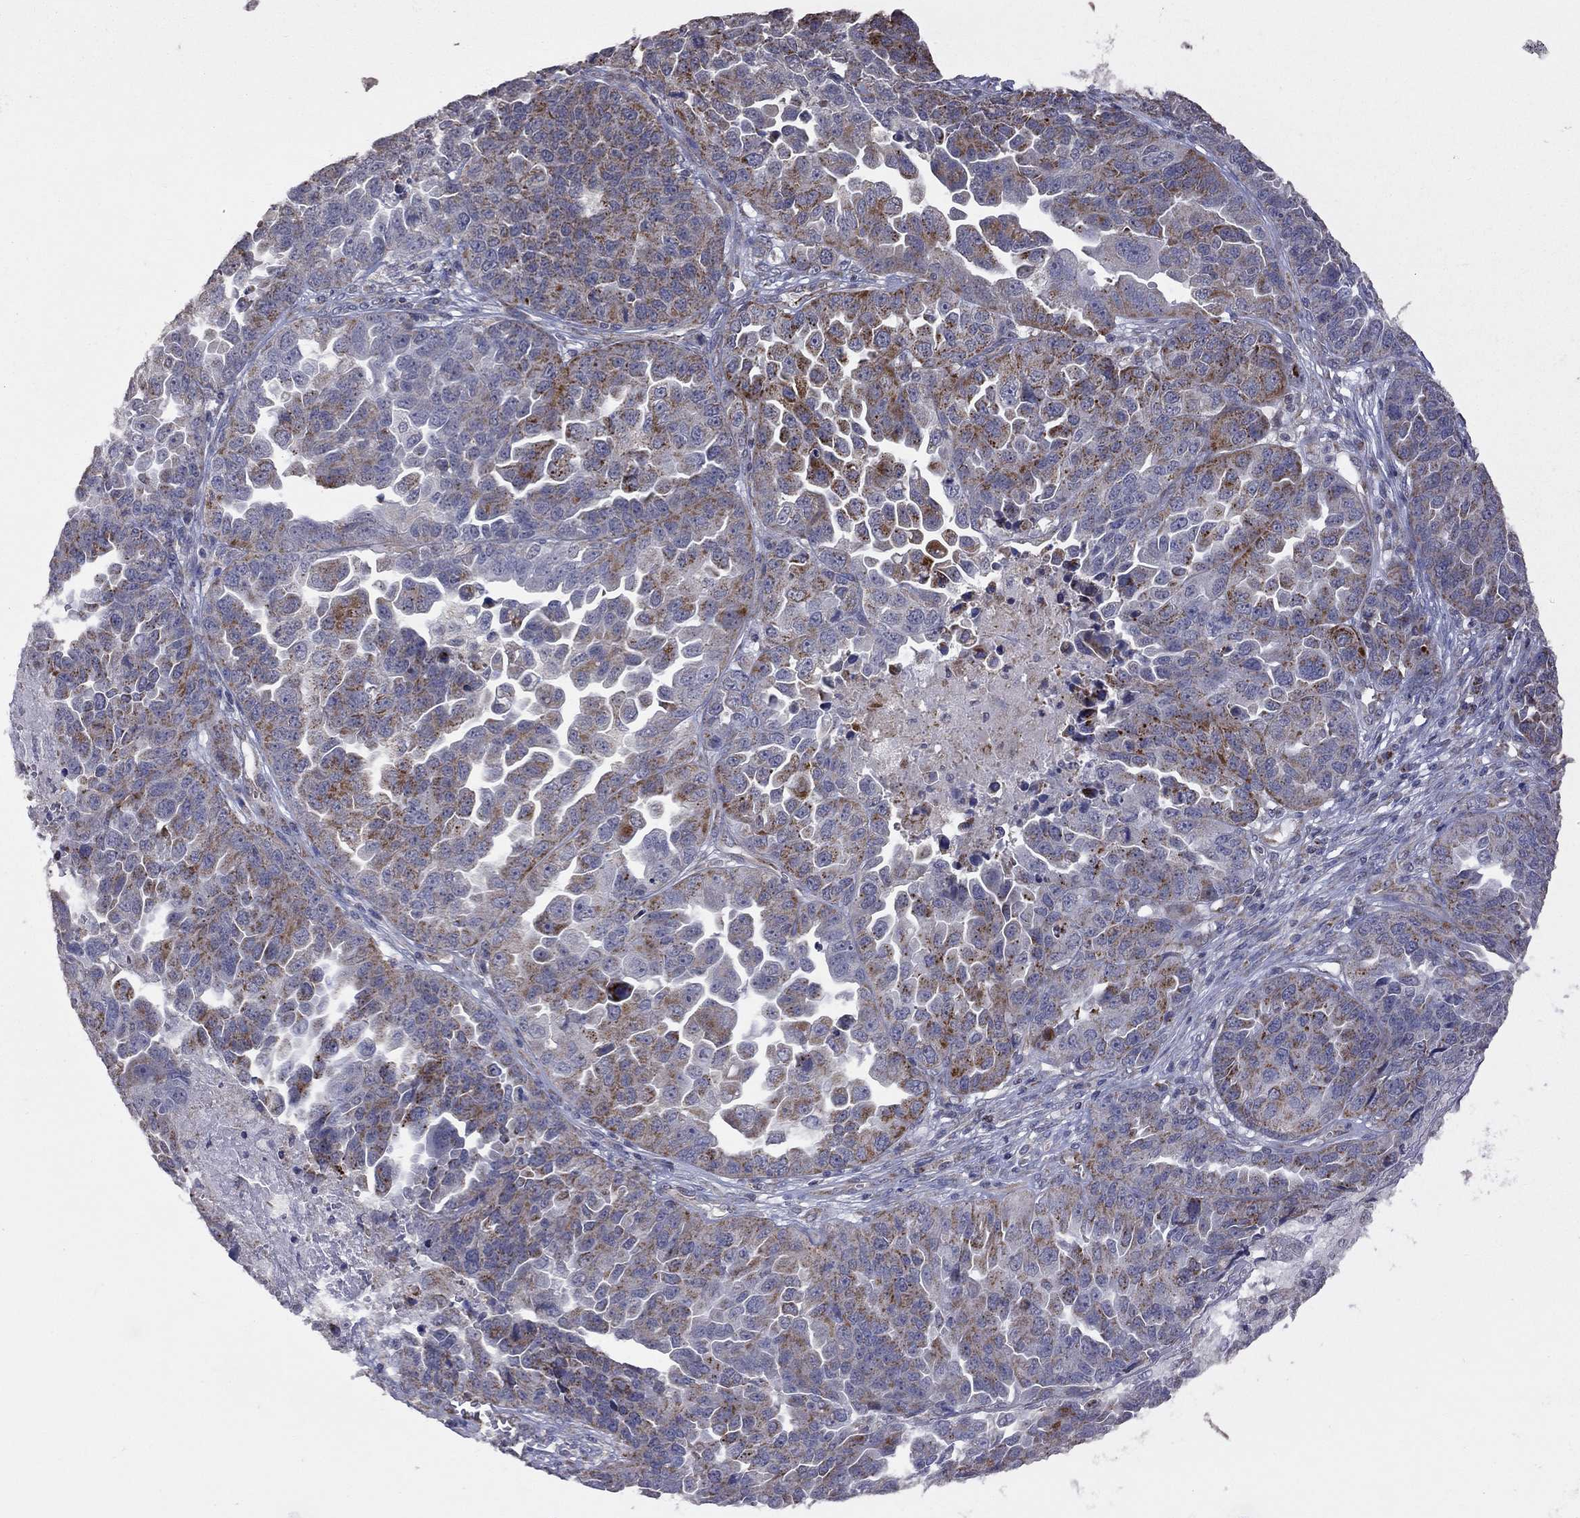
{"staining": {"intensity": "strong", "quantity": "25%-75%", "location": "cytoplasmic/membranous"}, "tissue": "ovarian cancer", "cell_type": "Tumor cells", "image_type": "cancer", "snomed": [{"axis": "morphology", "description": "Cystadenocarcinoma, serous, NOS"}, {"axis": "topography", "description": "Ovary"}], "caption": "Tumor cells reveal high levels of strong cytoplasmic/membranous expression in approximately 25%-75% of cells in ovarian cancer (serous cystadenocarcinoma).", "gene": "NDUFB1", "patient": {"sex": "female", "age": 87}}